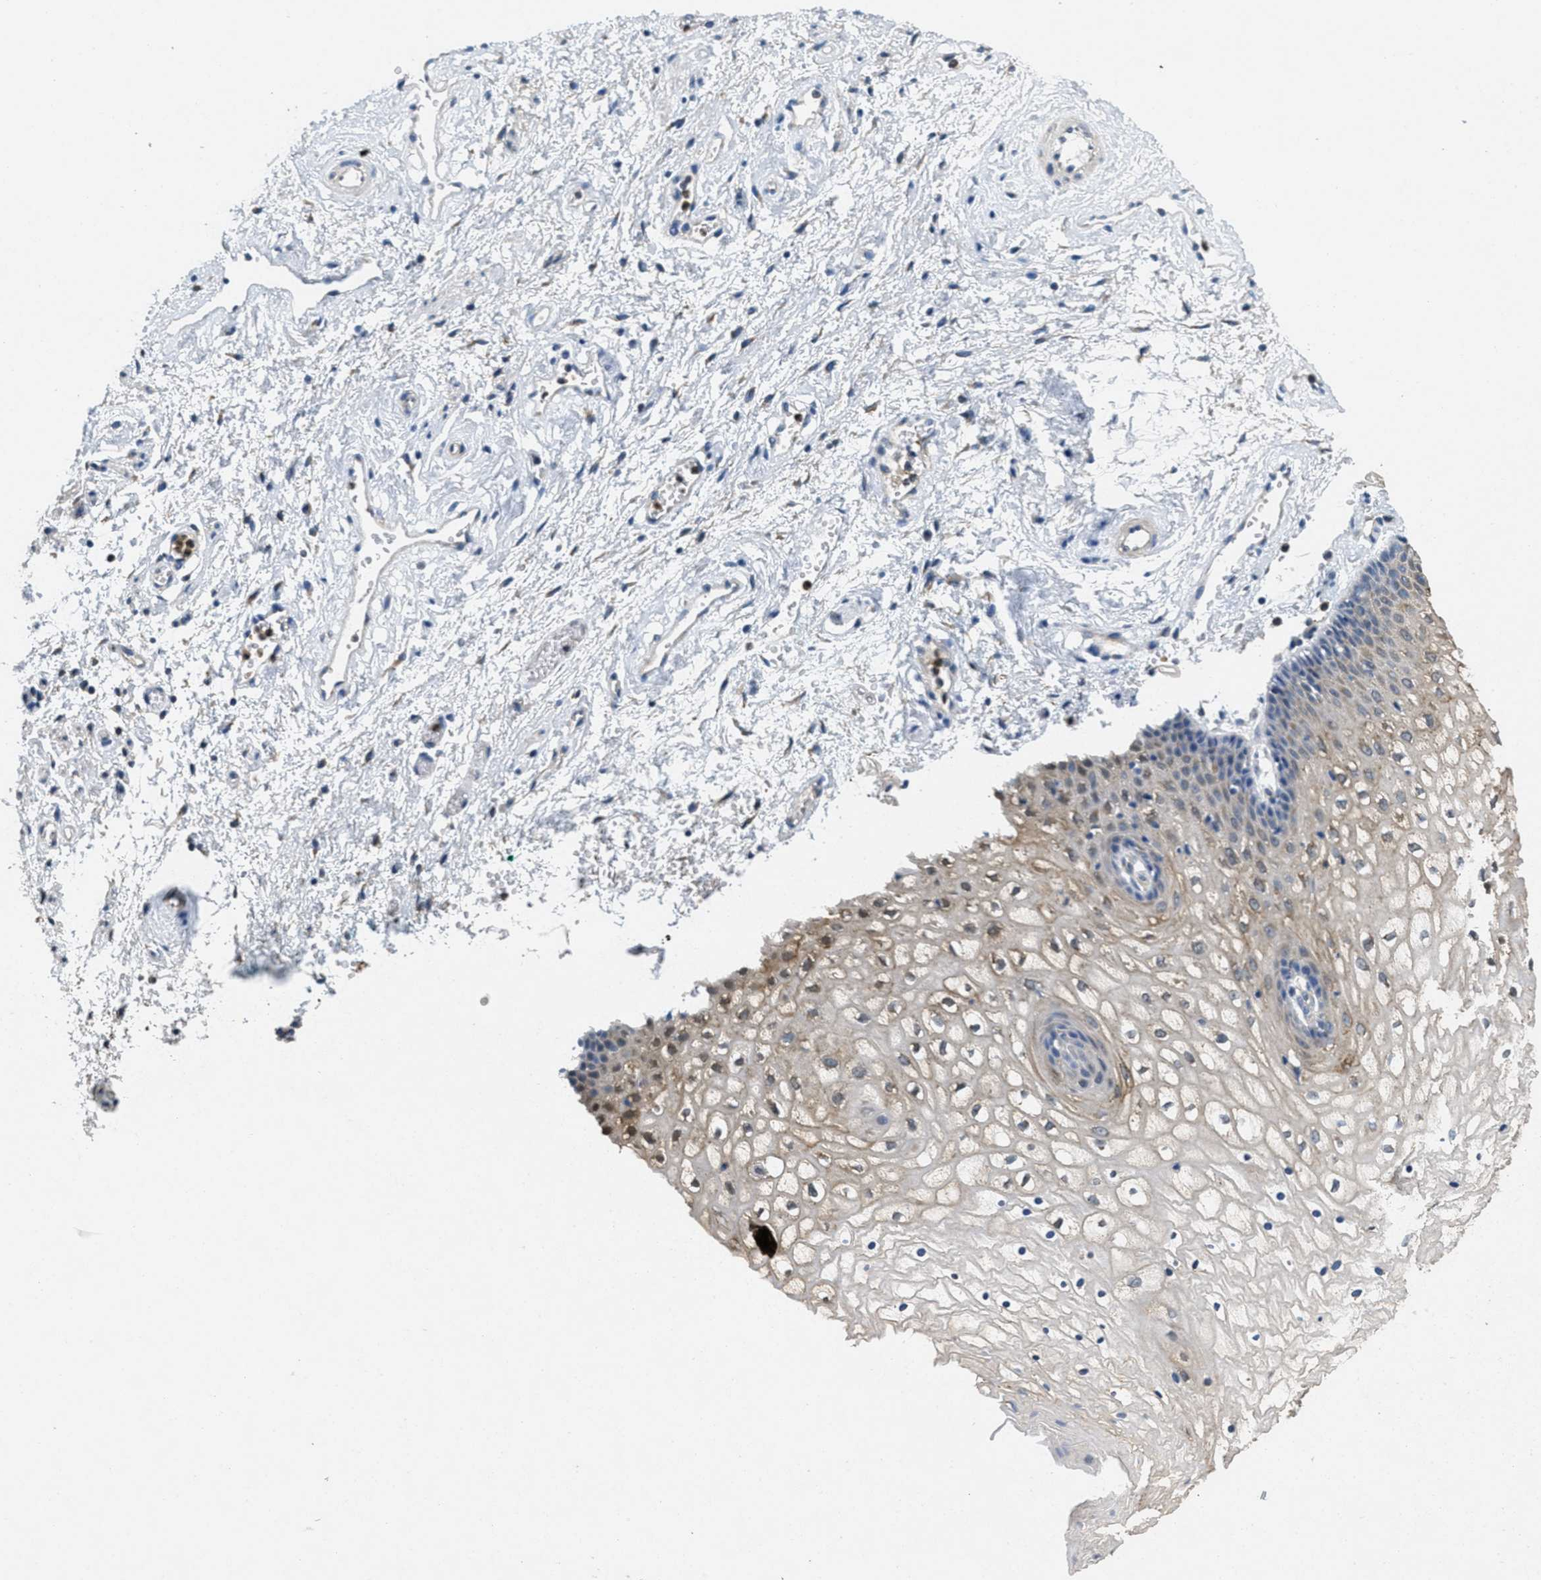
{"staining": {"intensity": "moderate", "quantity": "25%-75%", "location": "cytoplasmic/membranous"}, "tissue": "vagina", "cell_type": "Squamous epithelial cells", "image_type": "normal", "snomed": [{"axis": "morphology", "description": "Normal tissue, NOS"}, {"axis": "topography", "description": "Vagina"}], "caption": "DAB (3,3'-diaminobenzidine) immunohistochemical staining of unremarkable vagina reveals moderate cytoplasmic/membranous protein staining in approximately 25%-75% of squamous epithelial cells.", "gene": "TOMM70", "patient": {"sex": "female", "age": 34}}